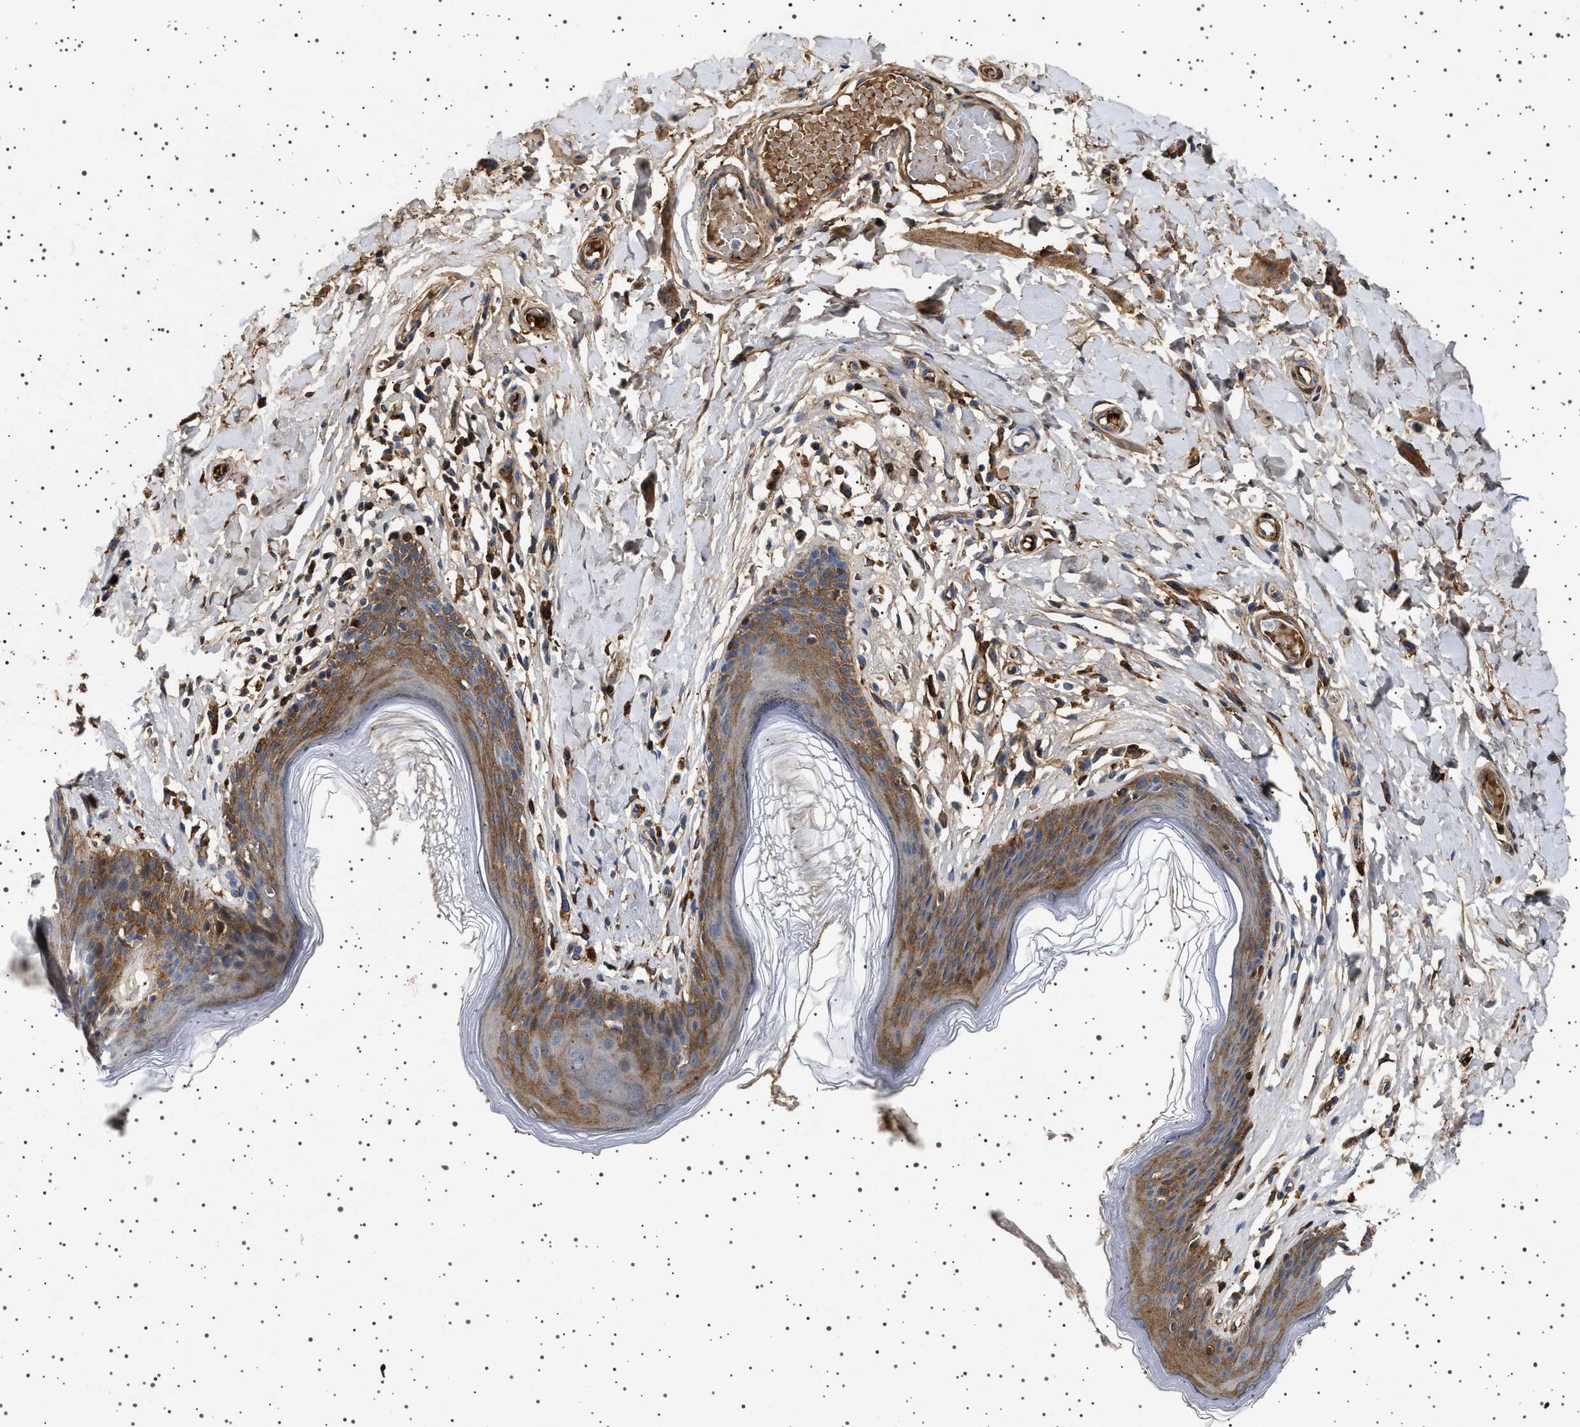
{"staining": {"intensity": "moderate", "quantity": ">75%", "location": "cytoplasmic/membranous"}, "tissue": "skin", "cell_type": "Epidermal cells", "image_type": "normal", "snomed": [{"axis": "morphology", "description": "Normal tissue, NOS"}, {"axis": "topography", "description": "Vulva"}], "caption": "This histopathology image displays immunohistochemistry staining of unremarkable skin, with medium moderate cytoplasmic/membranous expression in about >75% of epidermal cells.", "gene": "FICD", "patient": {"sex": "female", "age": 66}}